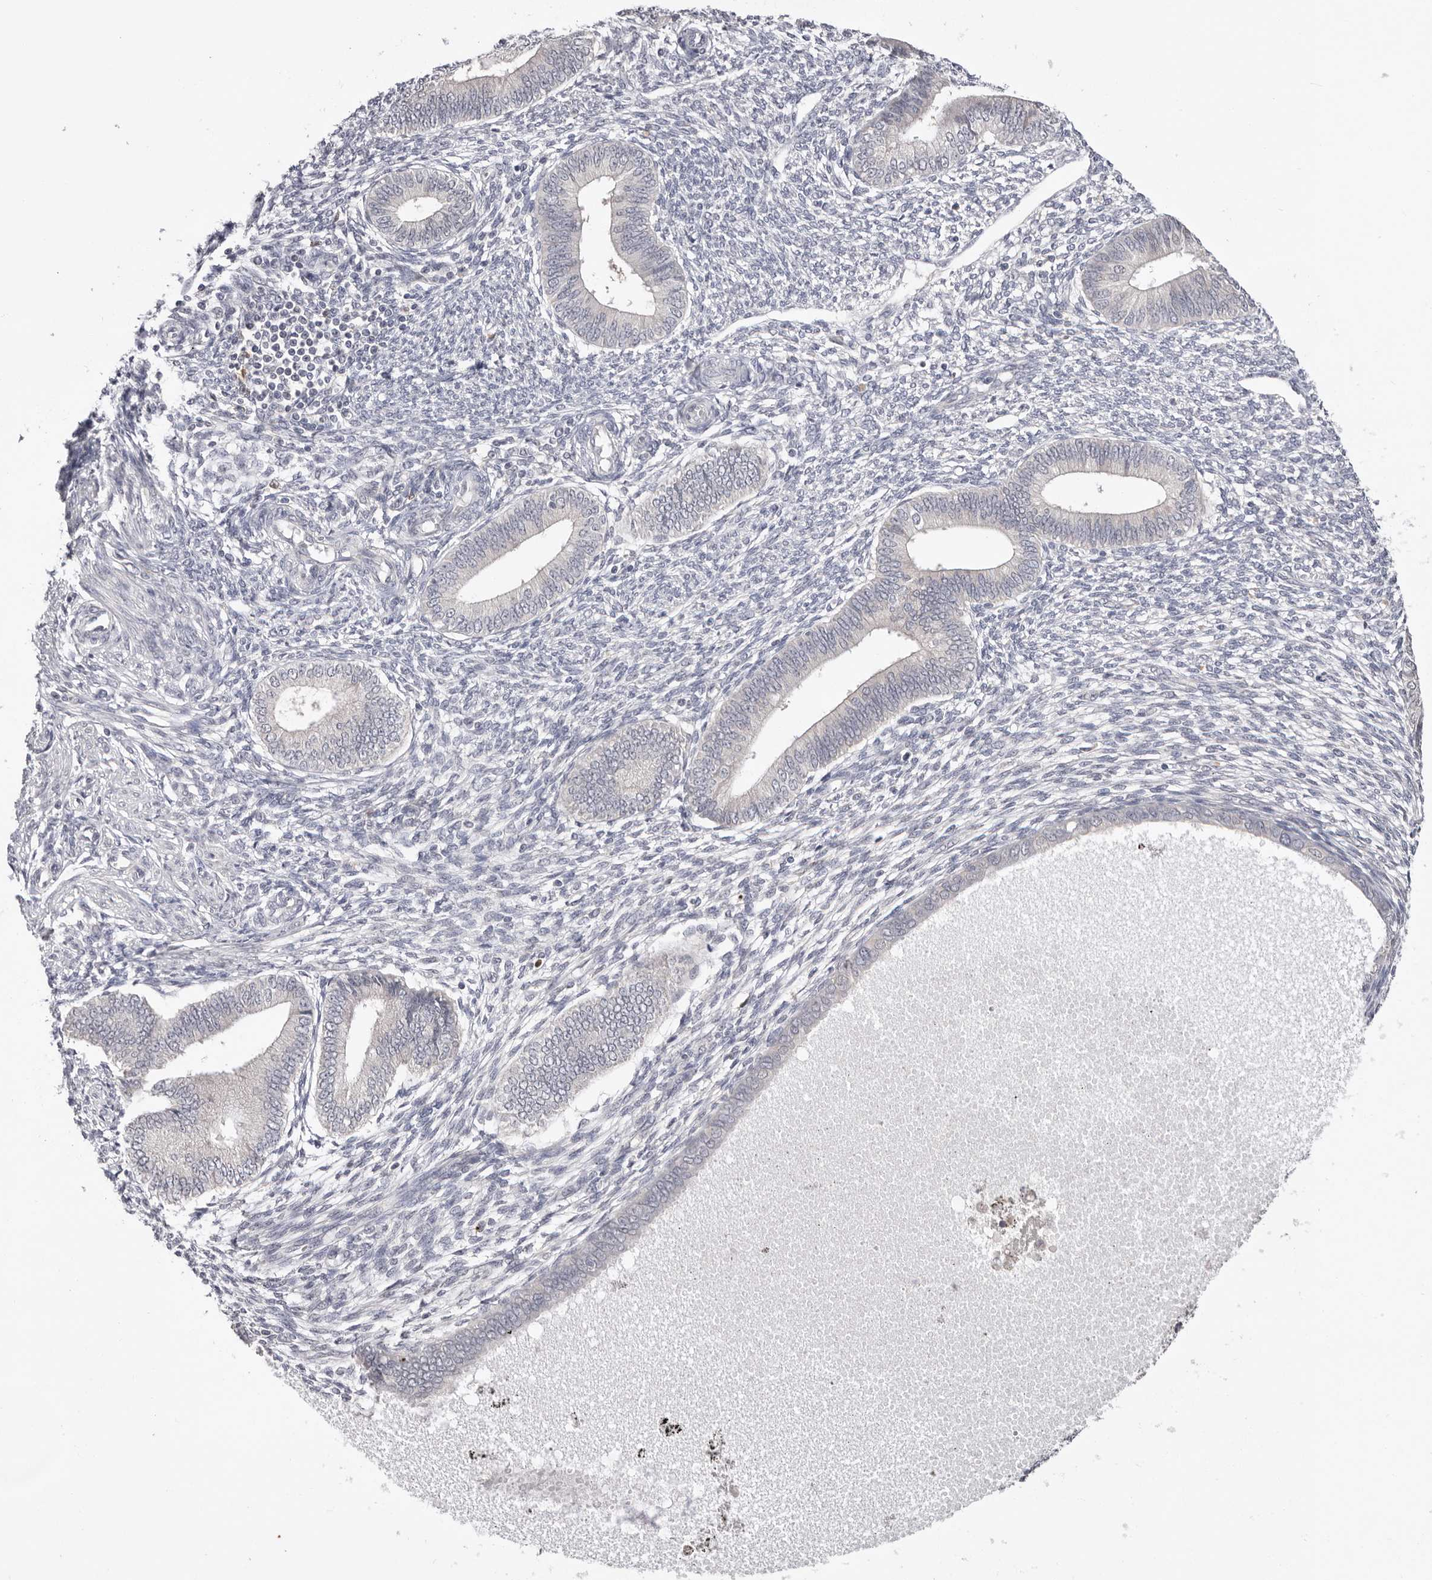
{"staining": {"intensity": "negative", "quantity": "none", "location": "none"}, "tissue": "endometrium", "cell_type": "Cells in endometrial stroma", "image_type": "normal", "snomed": [{"axis": "morphology", "description": "Normal tissue, NOS"}, {"axis": "topography", "description": "Endometrium"}], "caption": "IHC of normal human endometrium reveals no staining in cells in endometrial stroma. (DAB immunohistochemistry (IHC) with hematoxylin counter stain).", "gene": "DOP1A", "patient": {"sex": "female", "age": 46}}